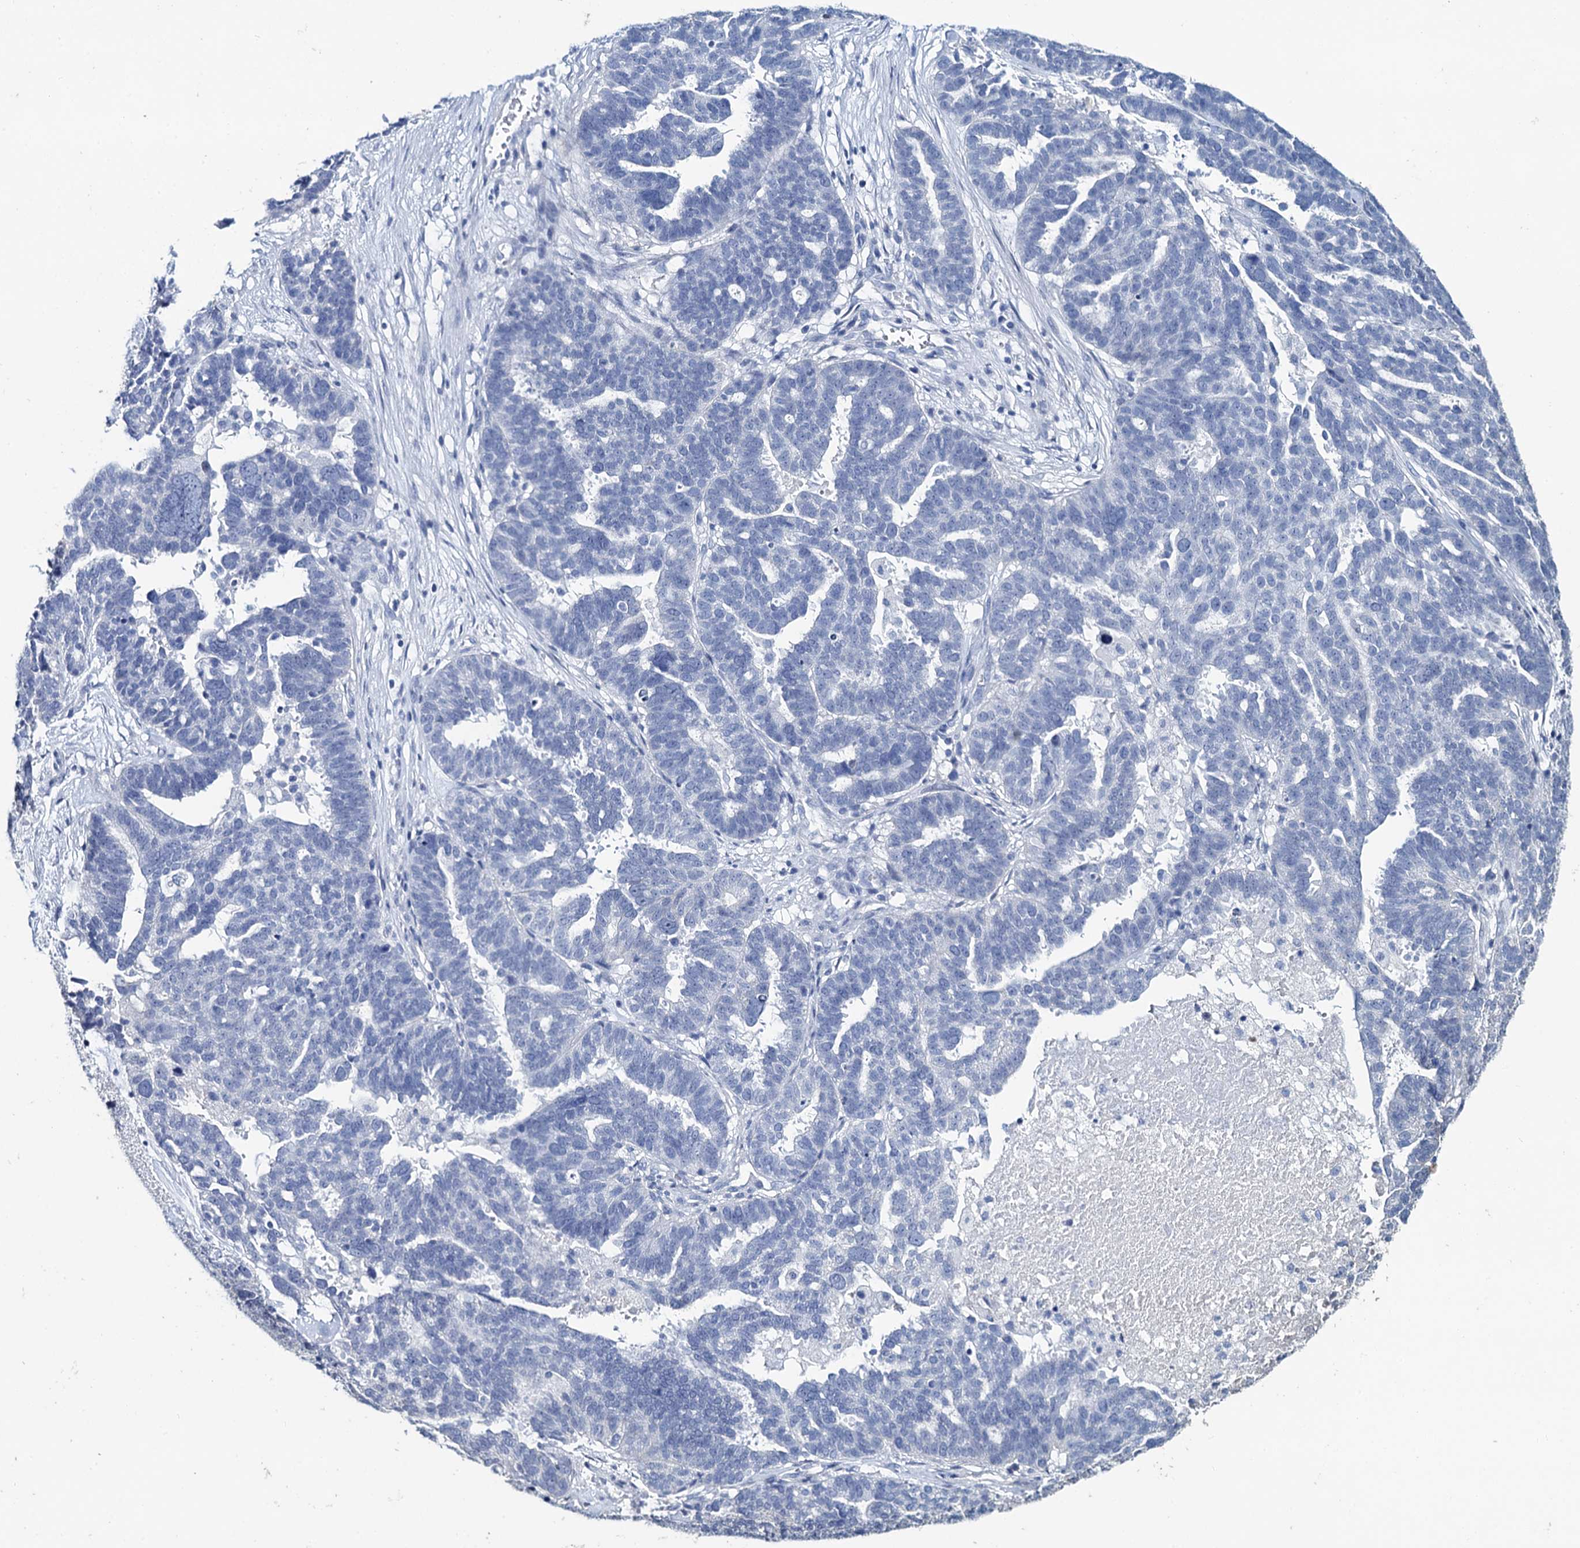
{"staining": {"intensity": "negative", "quantity": "none", "location": "none"}, "tissue": "ovarian cancer", "cell_type": "Tumor cells", "image_type": "cancer", "snomed": [{"axis": "morphology", "description": "Cystadenocarcinoma, serous, NOS"}, {"axis": "topography", "description": "Ovary"}], "caption": "Immunohistochemical staining of human ovarian cancer (serous cystadenocarcinoma) displays no significant positivity in tumor cells.", "gene": "TOX3", "patient": {"sex": "female", "age": 59}}